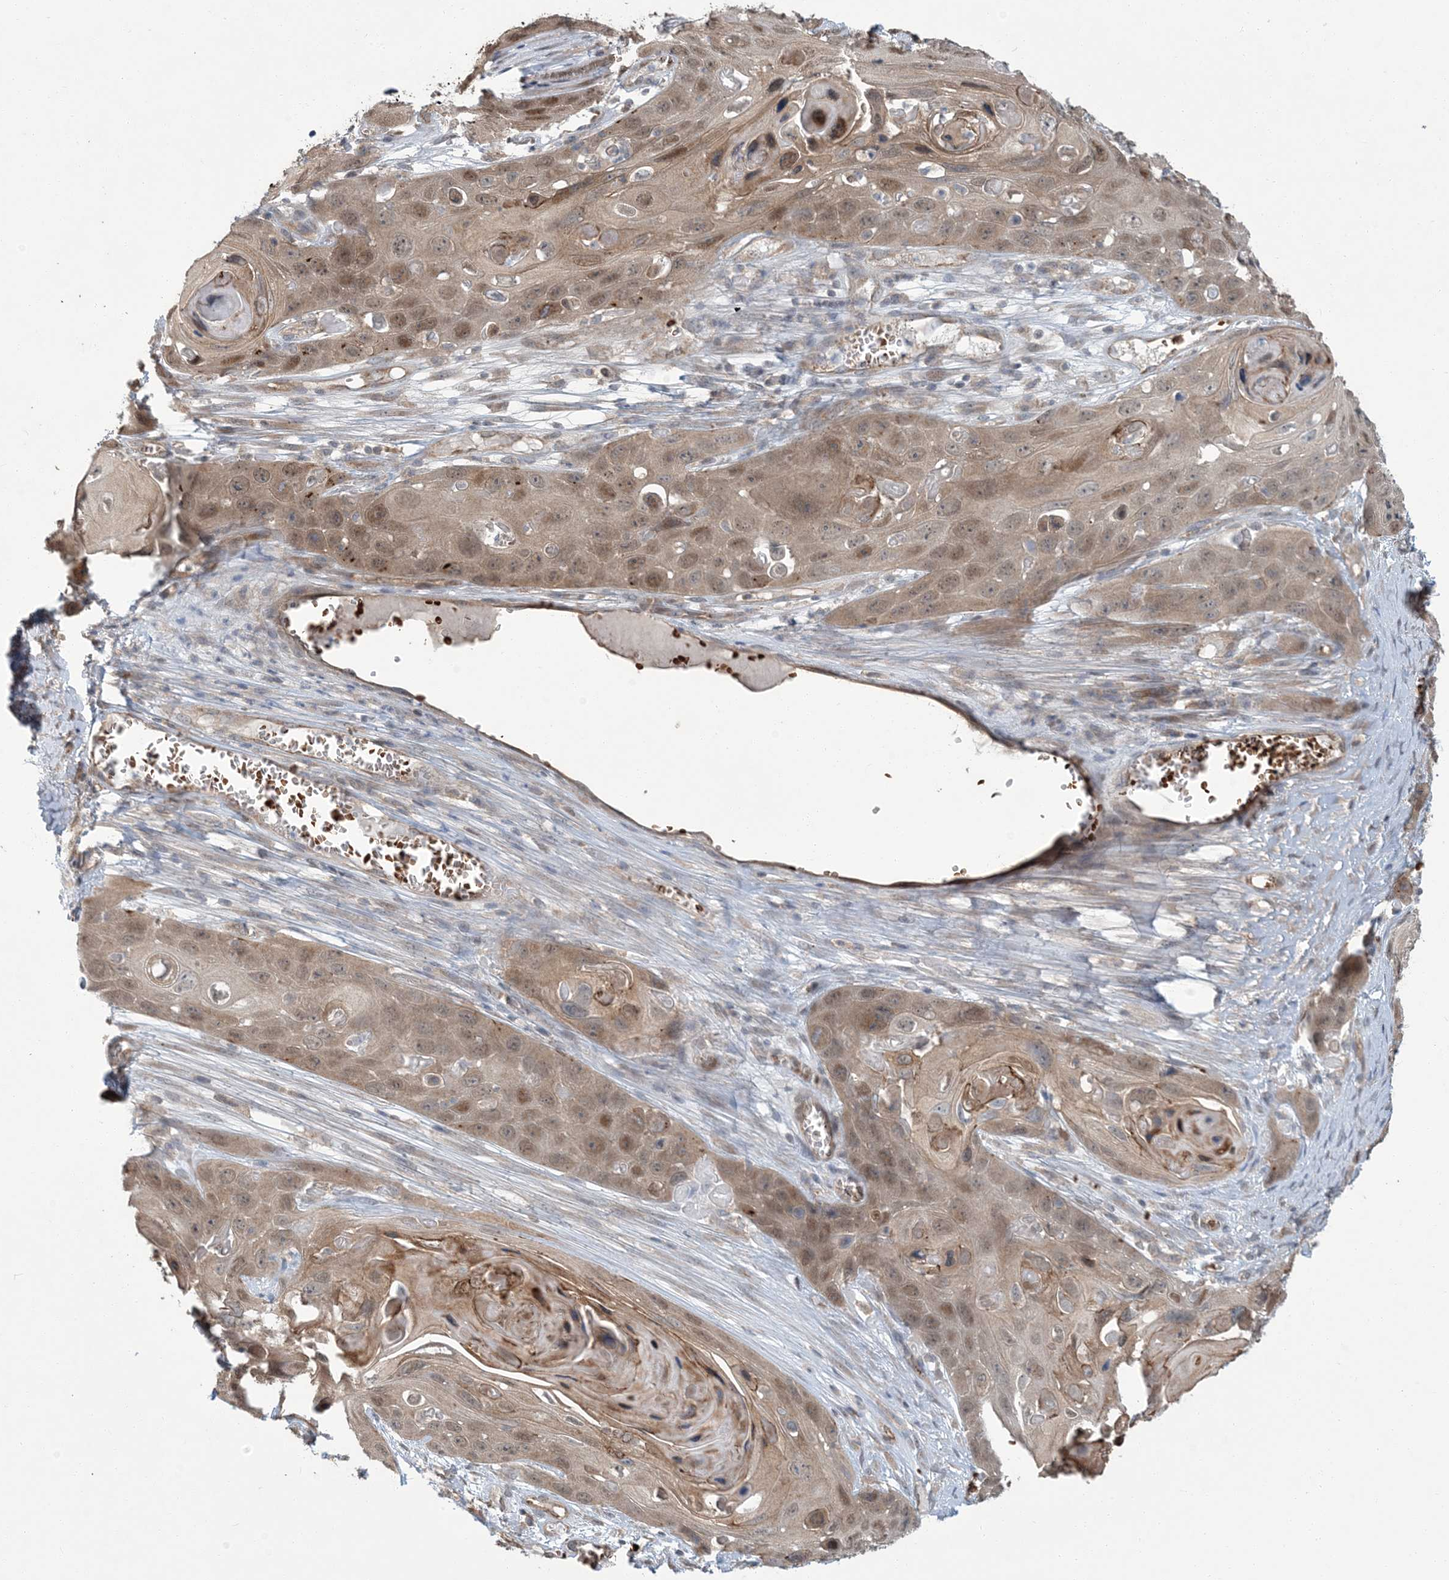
{"staining": {"intensity": "moderate", "quantity": ">75%", "location": "cytoplasmic/membranous"}, "tissue": "skin cancer", "cell_type": "Tumor cells", "image_type": "cancer", "snomed": [{"axis": "morphology", "description": "Squamous cell carcinoma, NOS"}, {"axis": "topography", "description": "Skin"}], "caption": "Skin squamous cell carcinoma stained with DAB (3,3'-diaminobenzidine) IHC displays medium levels of moderate cytoplasmic/membranous positivity in approximately >75% of tumor cells.", "gene": "ERI2", "patient": {"sex": "male", "age": 55}}